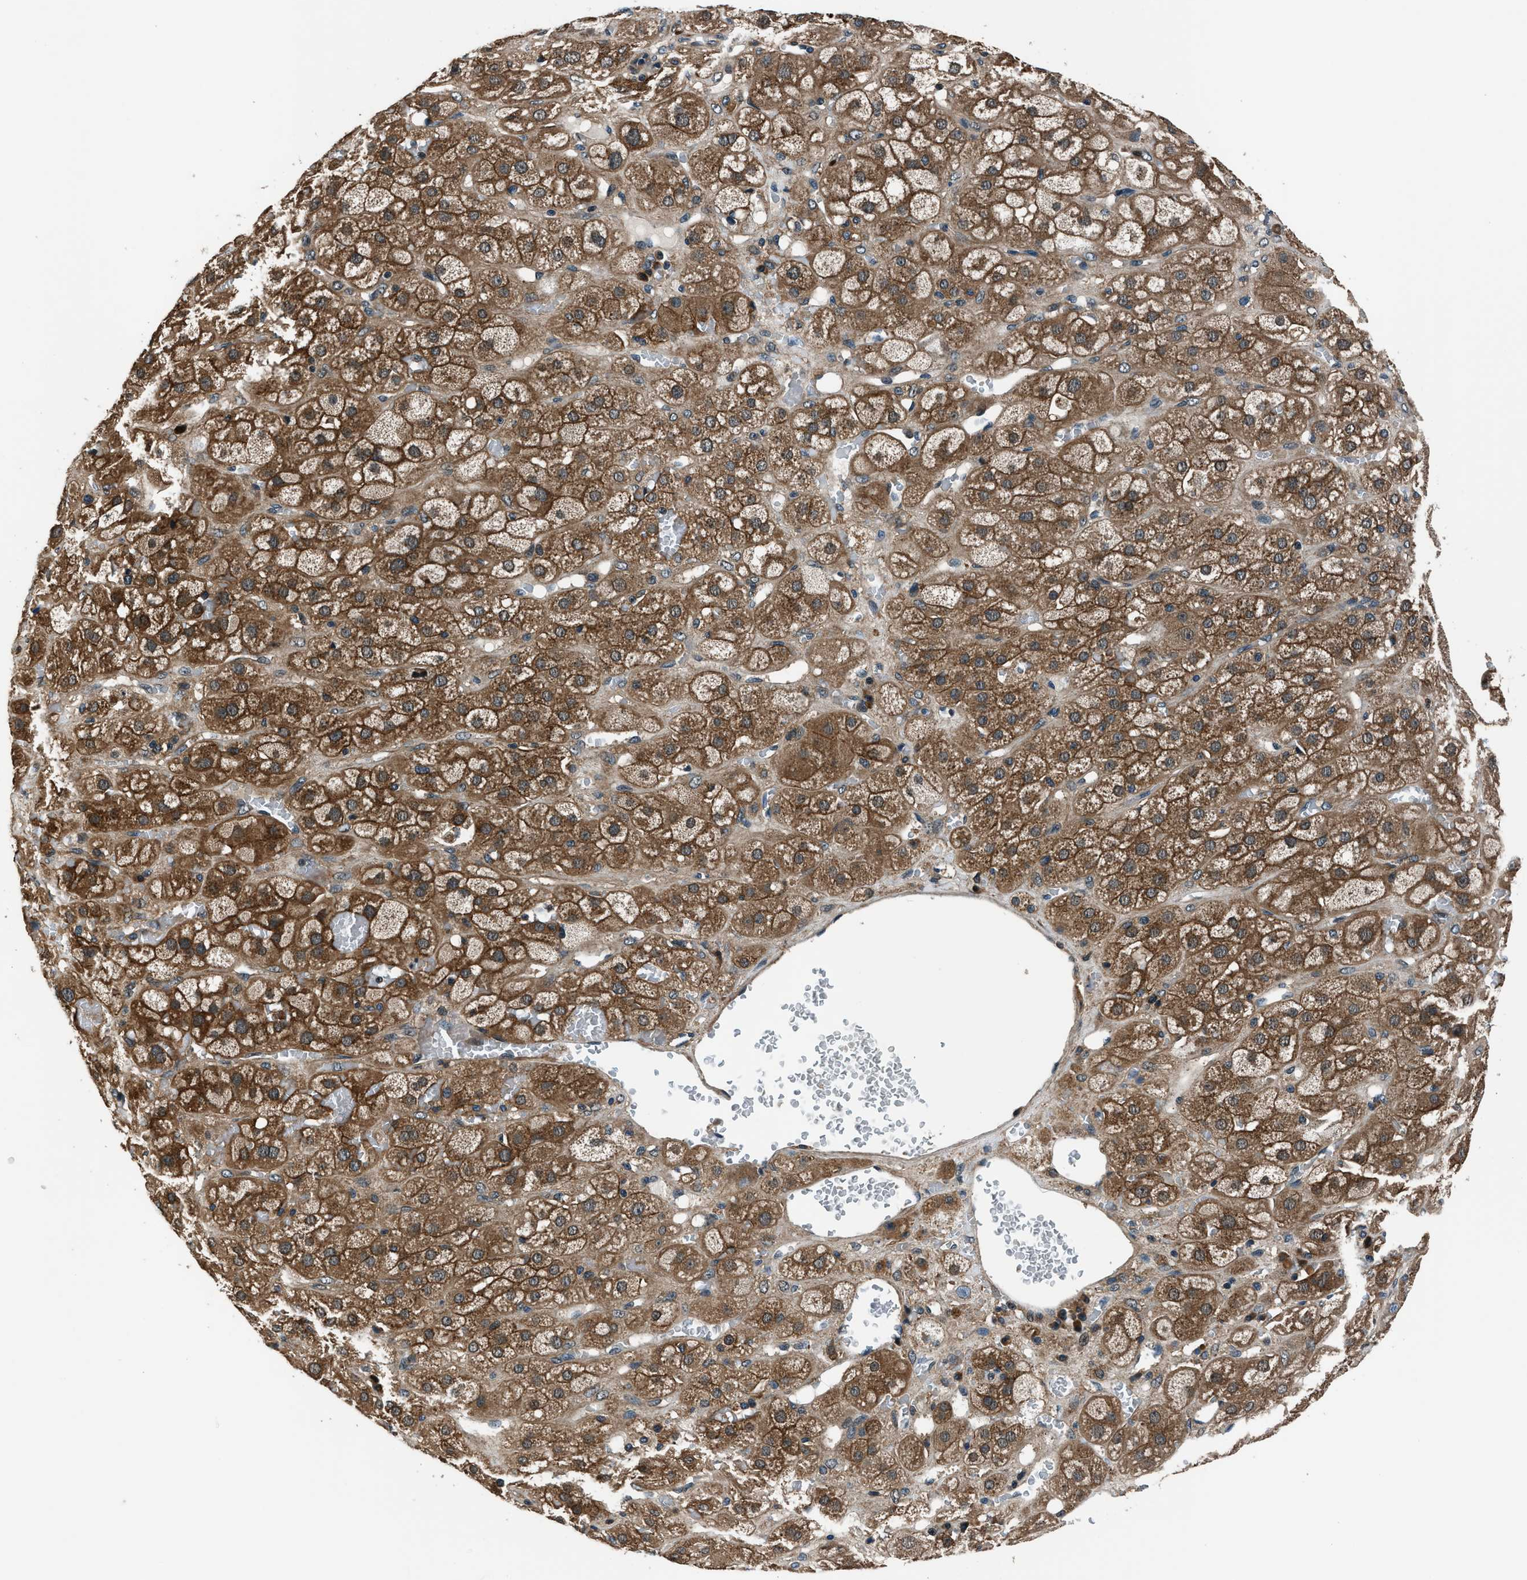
{"staining": {"intensity": "strong", "quantity": ">75%", "location": "cytoplasmic/membranous"}, "tissue": "adrenal gland", "cell_type": "Glandular cells", "image_type": "normal", "snomed": [{"axis": "morphology", "description": "Normal tissue, NOS"}, {"axis": "topography", "description": "Adrenal gland"}], "caption": "Approximately >75% of glandular cells in normal adrenal gland display strong cytoplasmic/membranous protein expression as visualized by brown immunohistochemical staining.", "gene": "ARHGEF11", "patient": {"sex": "female", "age": 47}}